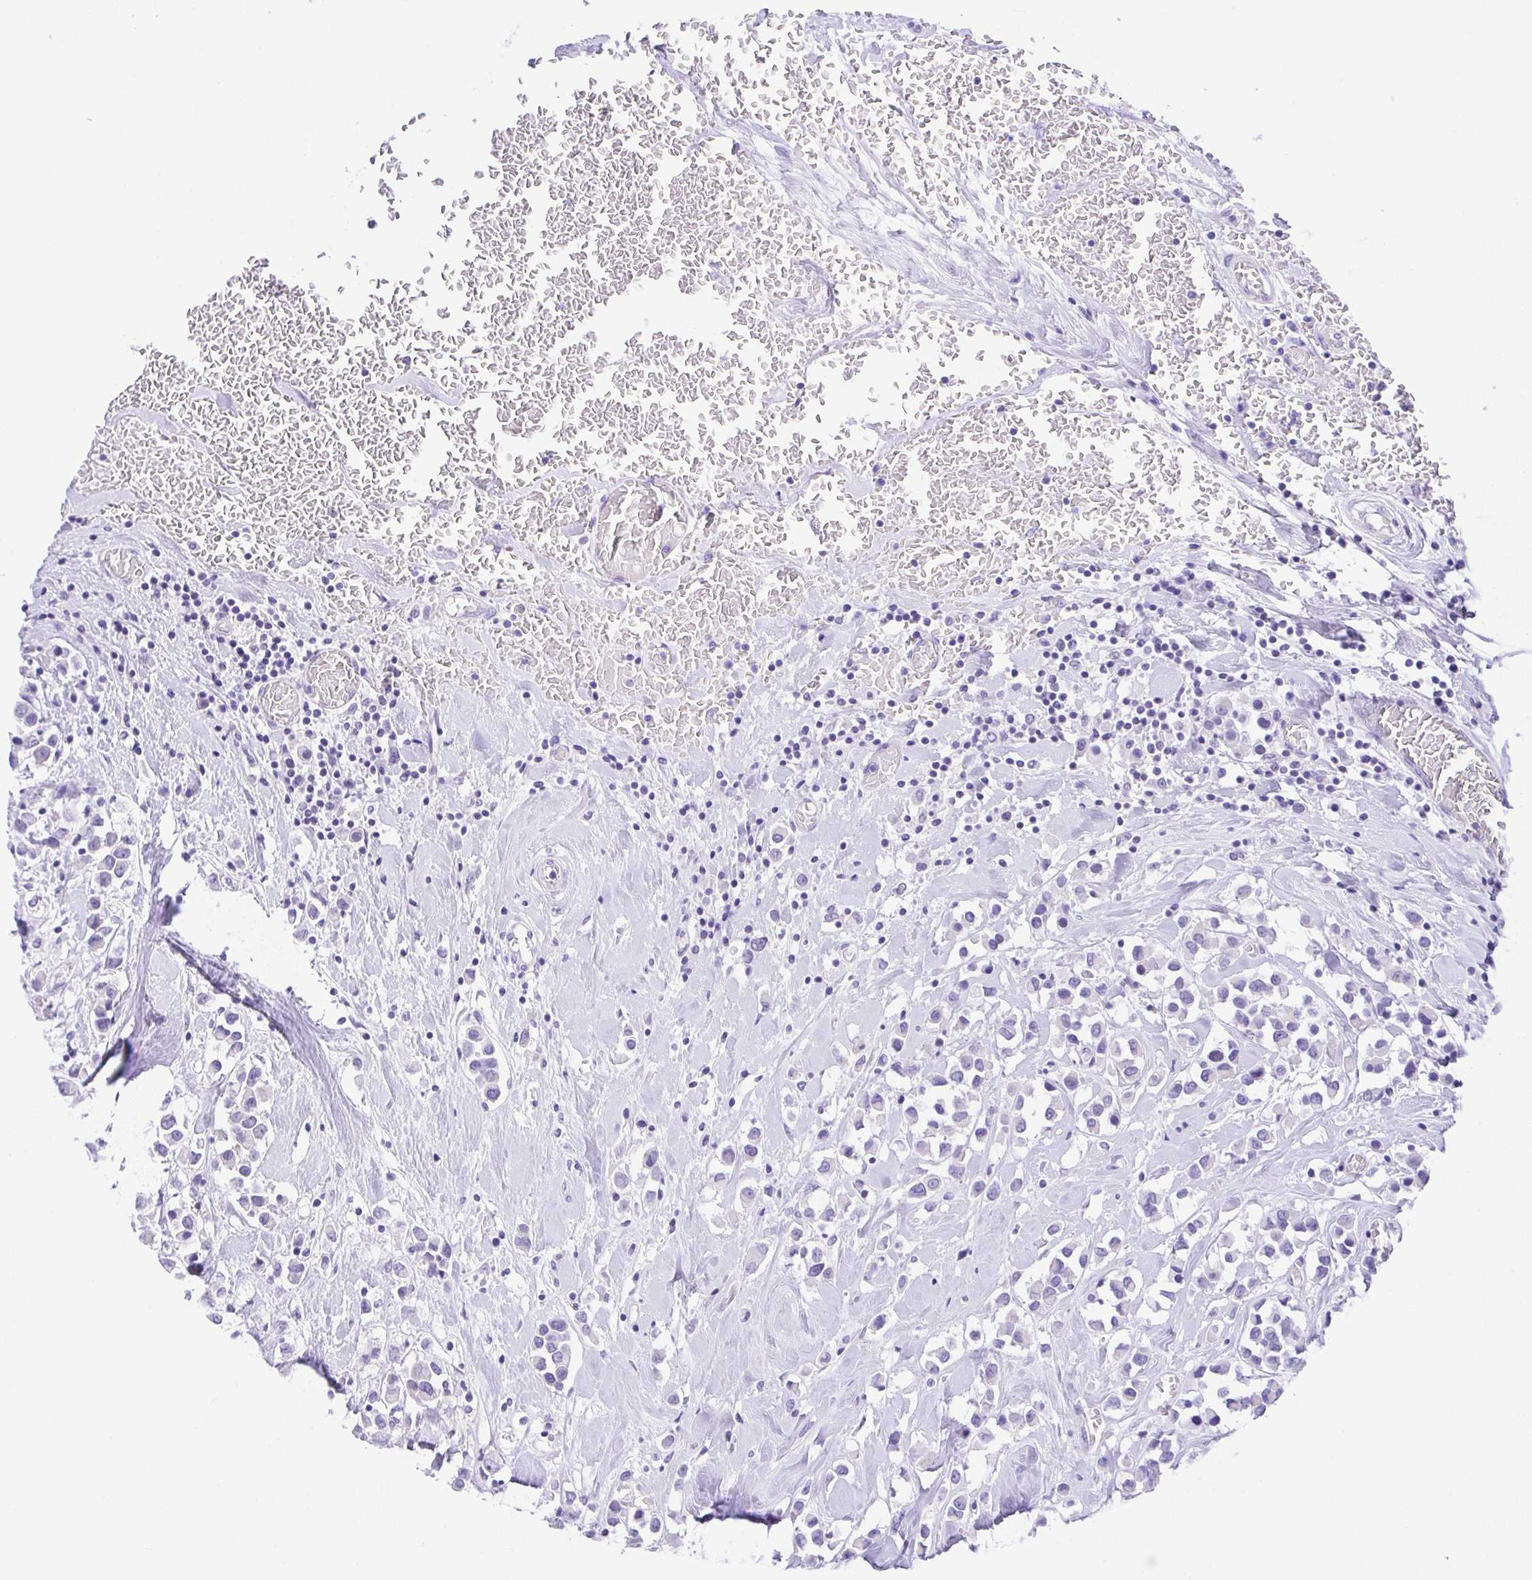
{"staining": {"intensity": "negative", "quantity": "none", "location": "none"}, "tissue": "breast cancer", "cell_type": "Tumor cells", "image_type": "cancer", "snomed": [{"axis": "morphology", "description": "Duct carcinoma"}, {"axis": "topography", "description": "Breast"}], "caption": "Human breast cancer (invasive ductal carcinoma) stained for a protein using immunohistochemistry (IHC) reveals no positivity in tumor cells.", "gene": "LUZP4", "patient": {"sex": "female", "age": 61}}